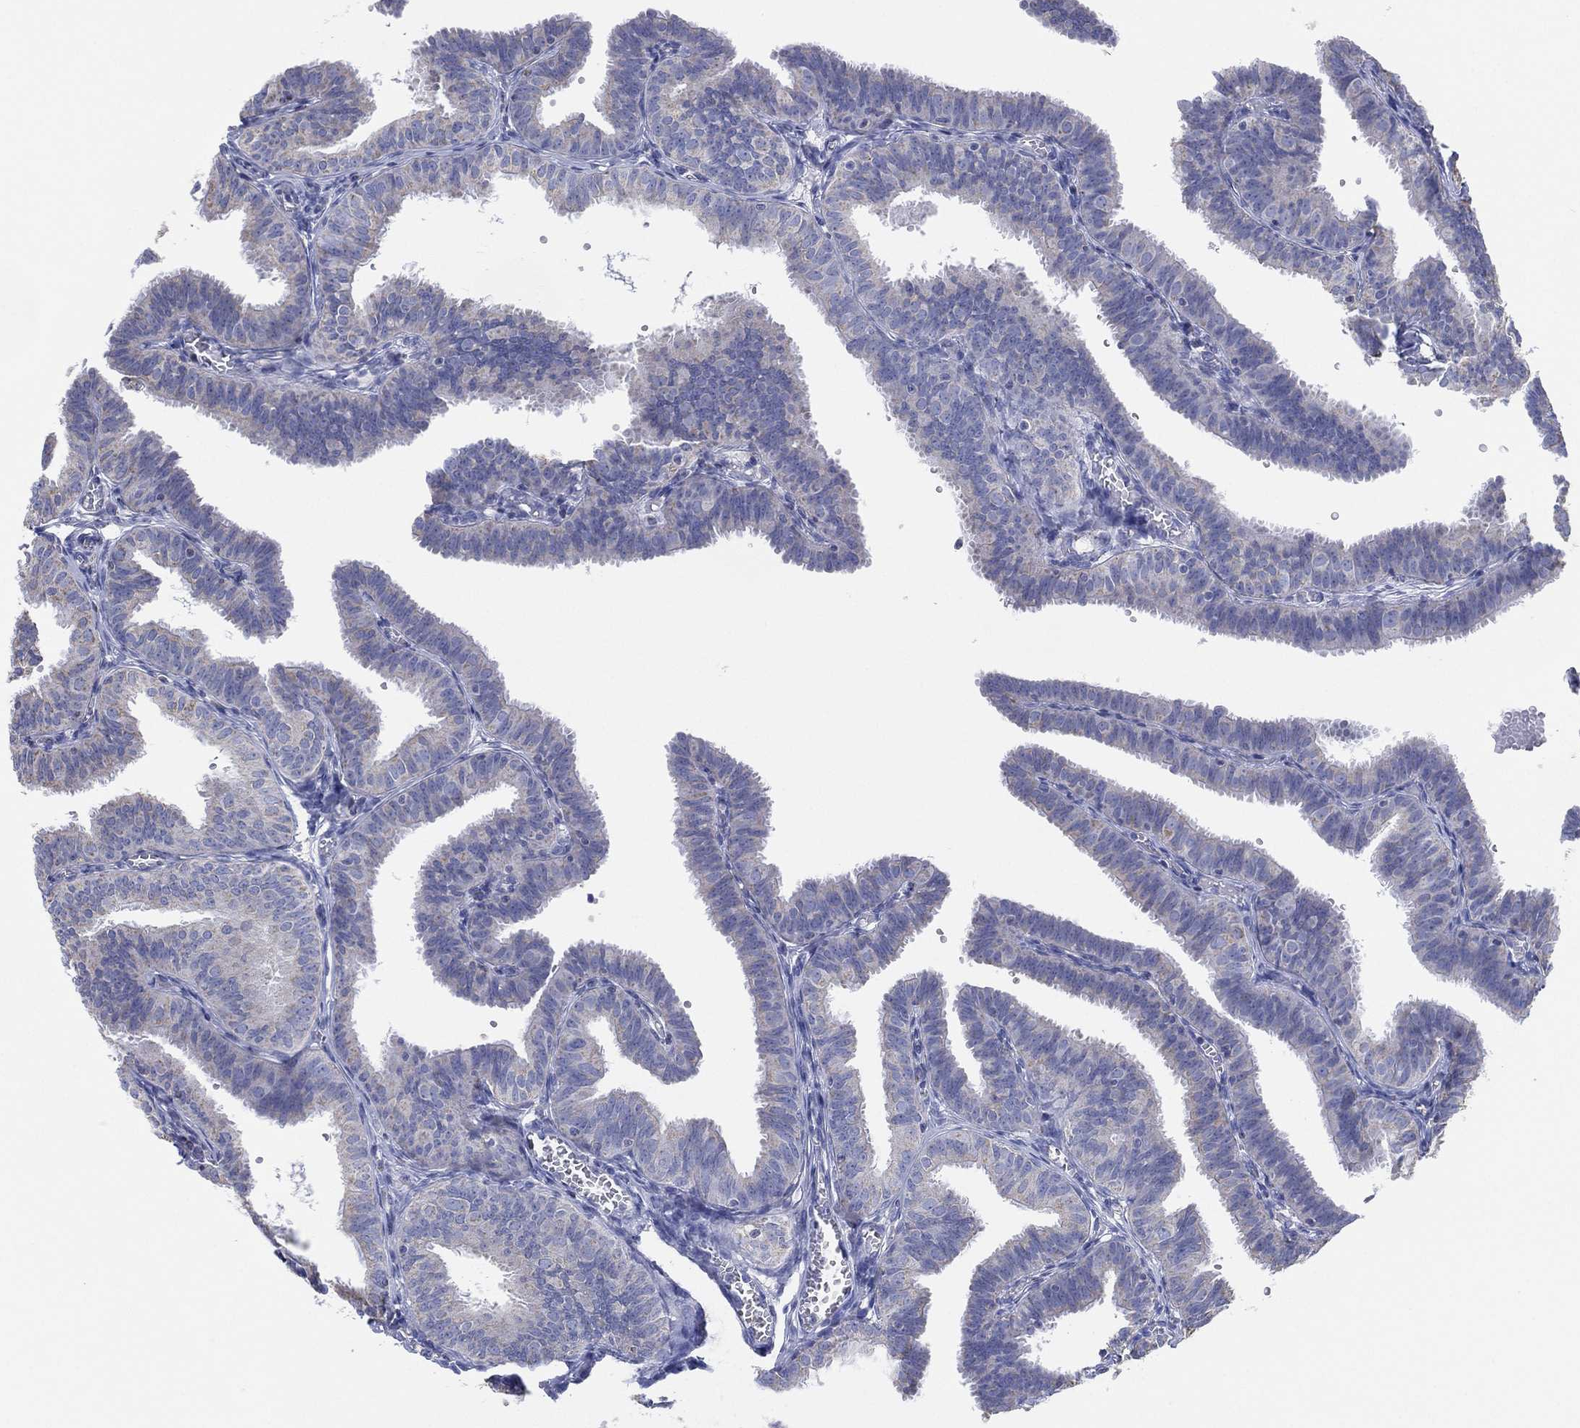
{"staining": {"intensity": "negative", "quantity": "none", "location": "none"}, "tissue": "fallopian tube", "cell_type": "Glandular cells", "image_type": "normal", "snomed": [{"axis": "morphology", "description": "Normal tissue, NOS"}, {"axis": "topography", "description": "Fallopian tube"}], "caption": "A high-resolution photomicrograph shows immunohistochemistry staining of normal fallopian tube, which reveals no significant positivity in glandular cells.", "gene": "CFTR", "patient": {"sex": "female", "age": 25}}